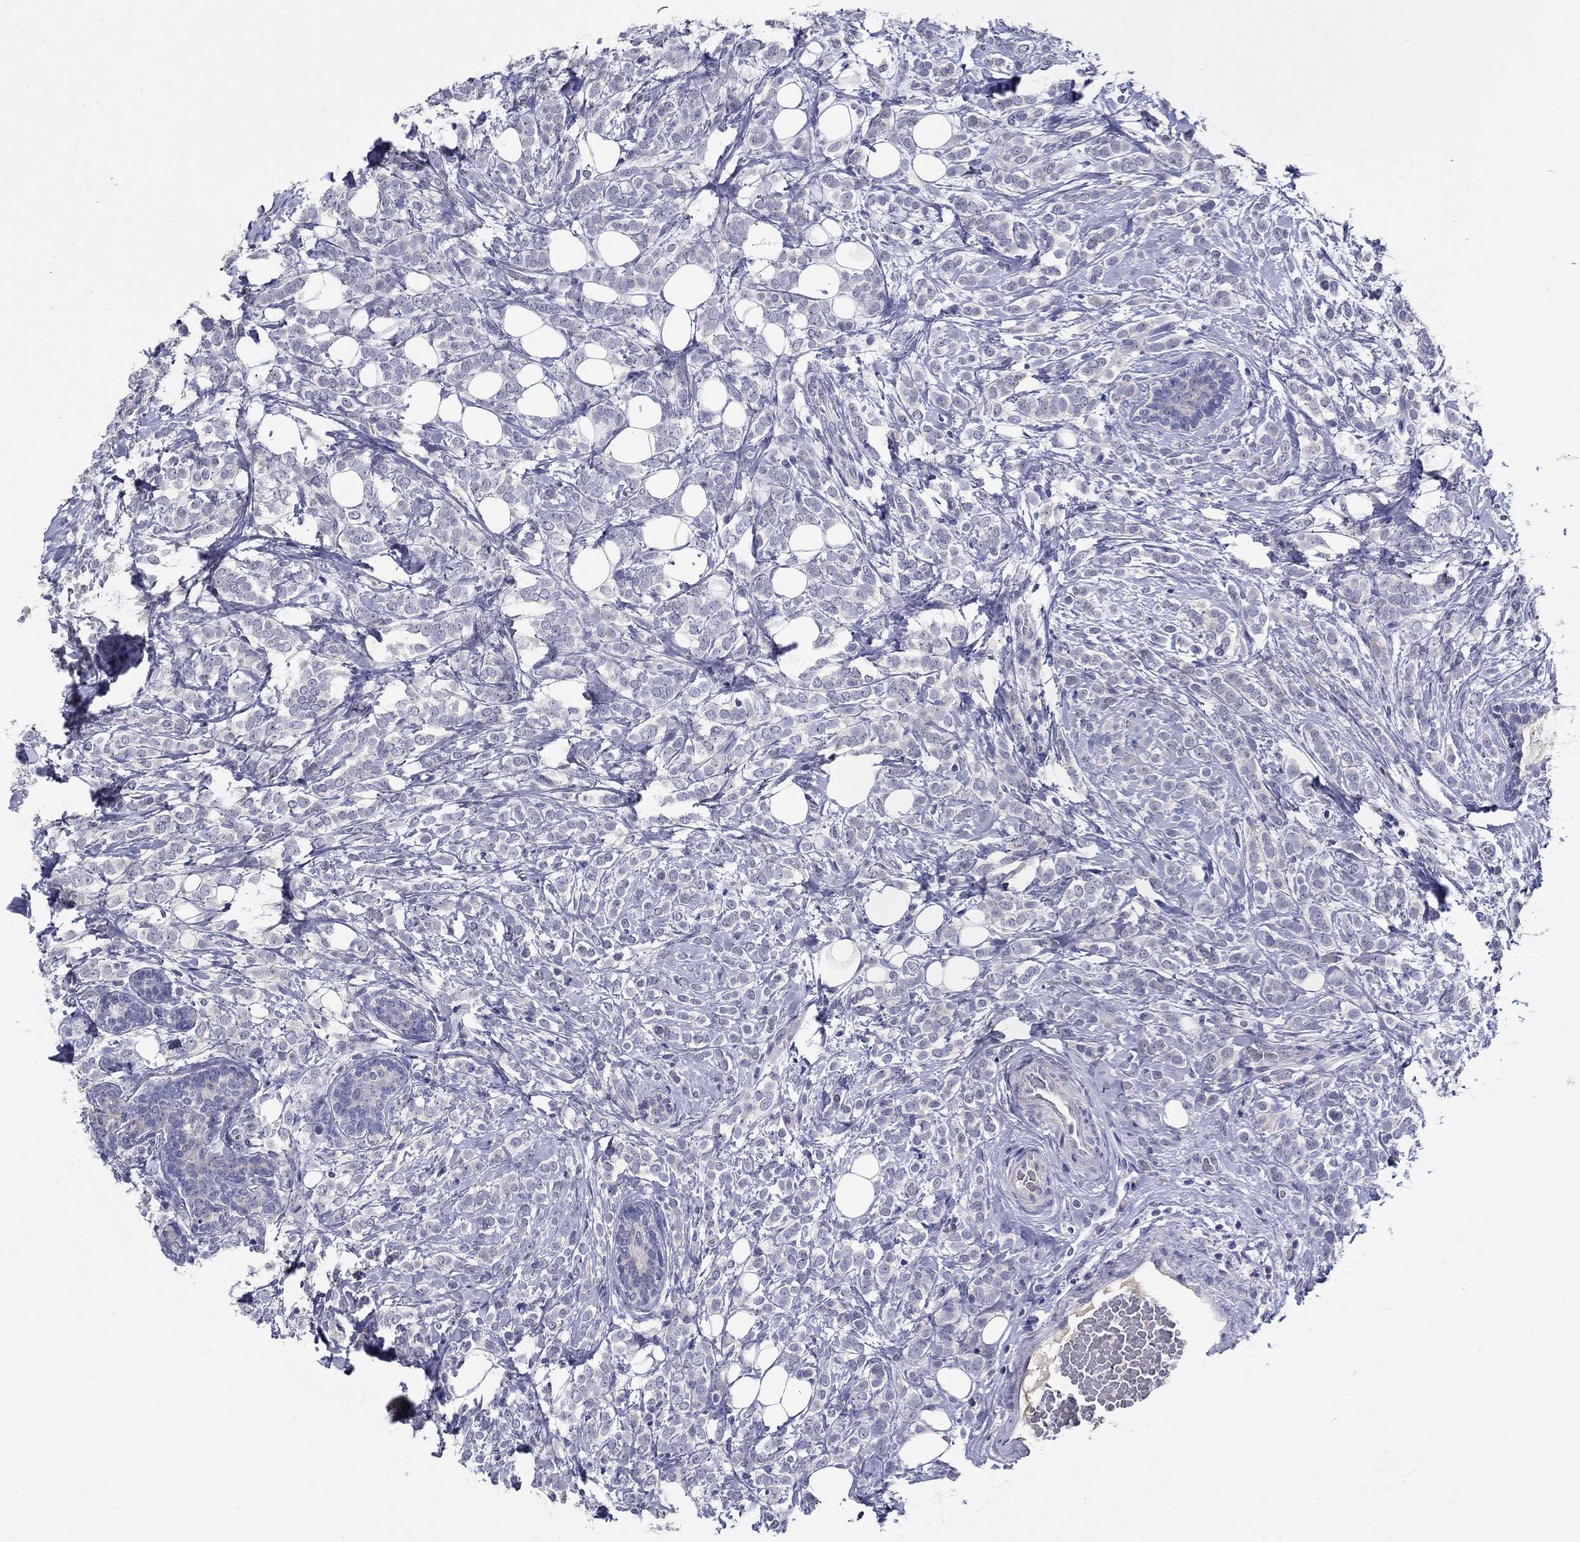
{"staining": {"intensity": "negative", "quantity": "none", "location": "none"}, "tissue": "breast cancer", "cell_type": "Tumor cells", "image_type": "cancer", "snomed": [{"axis": "morphology", "description": "Lobular carcinoma"}, {"axis": "topography", "description": "Breast"}], "caption": "Immunohistochemical staining of human lobular carcinoma (breast) exhibits no significant staining in tumor cells.", "gene": "SLC30A3", "patient": {"sex": "female", "age": 49}}